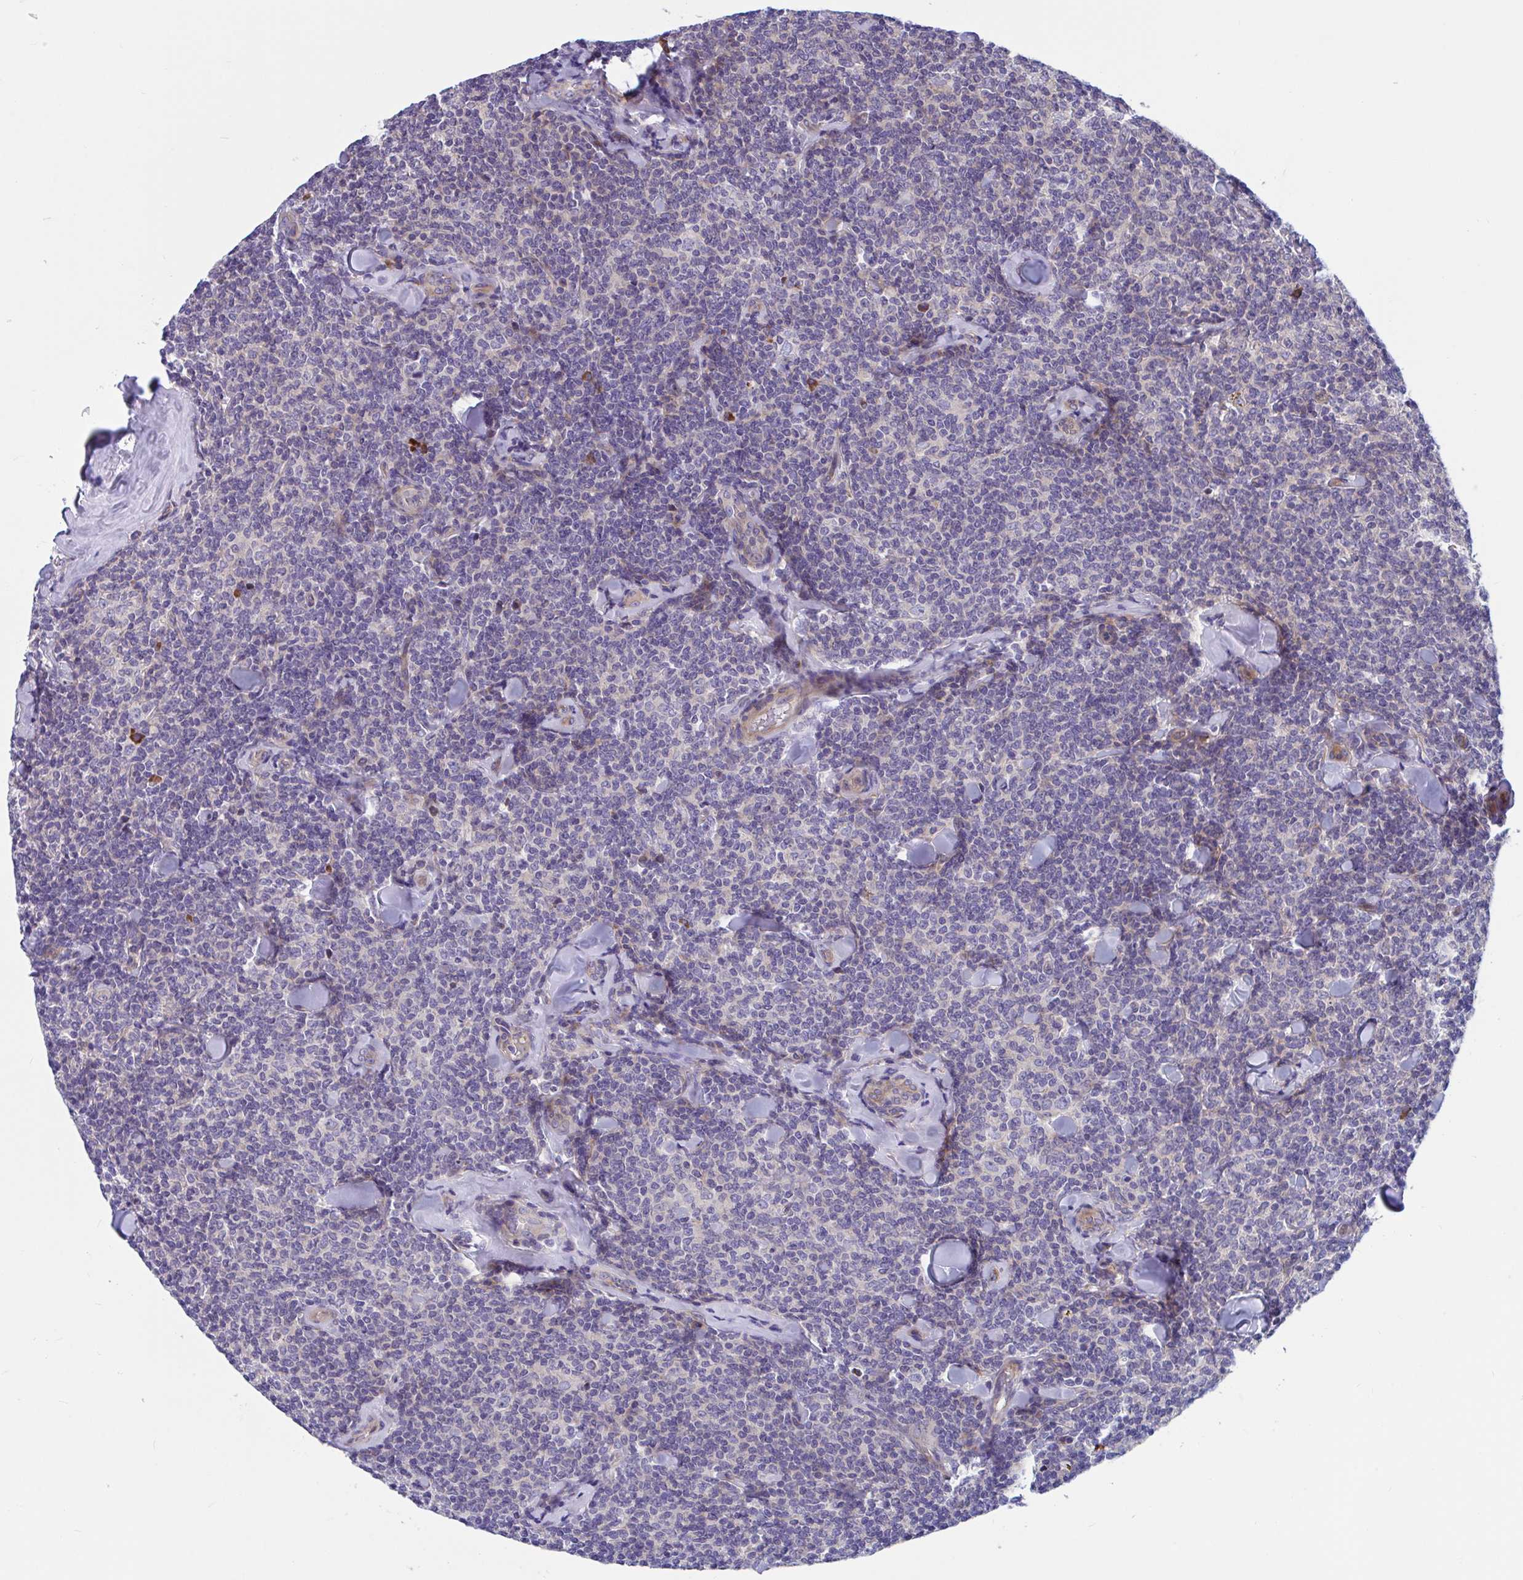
{"staining": {"intensity": "negative", "quantity": "none", "location": "none"}, "tissue": "lymphoma", "cell_type": "Tumor cells", "image_type": "cancer", "snomed": [{"axis": "morphology", "description": "Malignant lymphoma, non-Hodgkin's type, Low grade"}, {"axis": "topography", "description": "Lymph node"}], "caption": "Malignant lymphoma, non-Hodgkin's type (low-grade) stained for a protein using immunohistochemistry reveals no staining tumor cells.", "gene": "WBP1", "patient": {"sex": "female", "age": 56}}